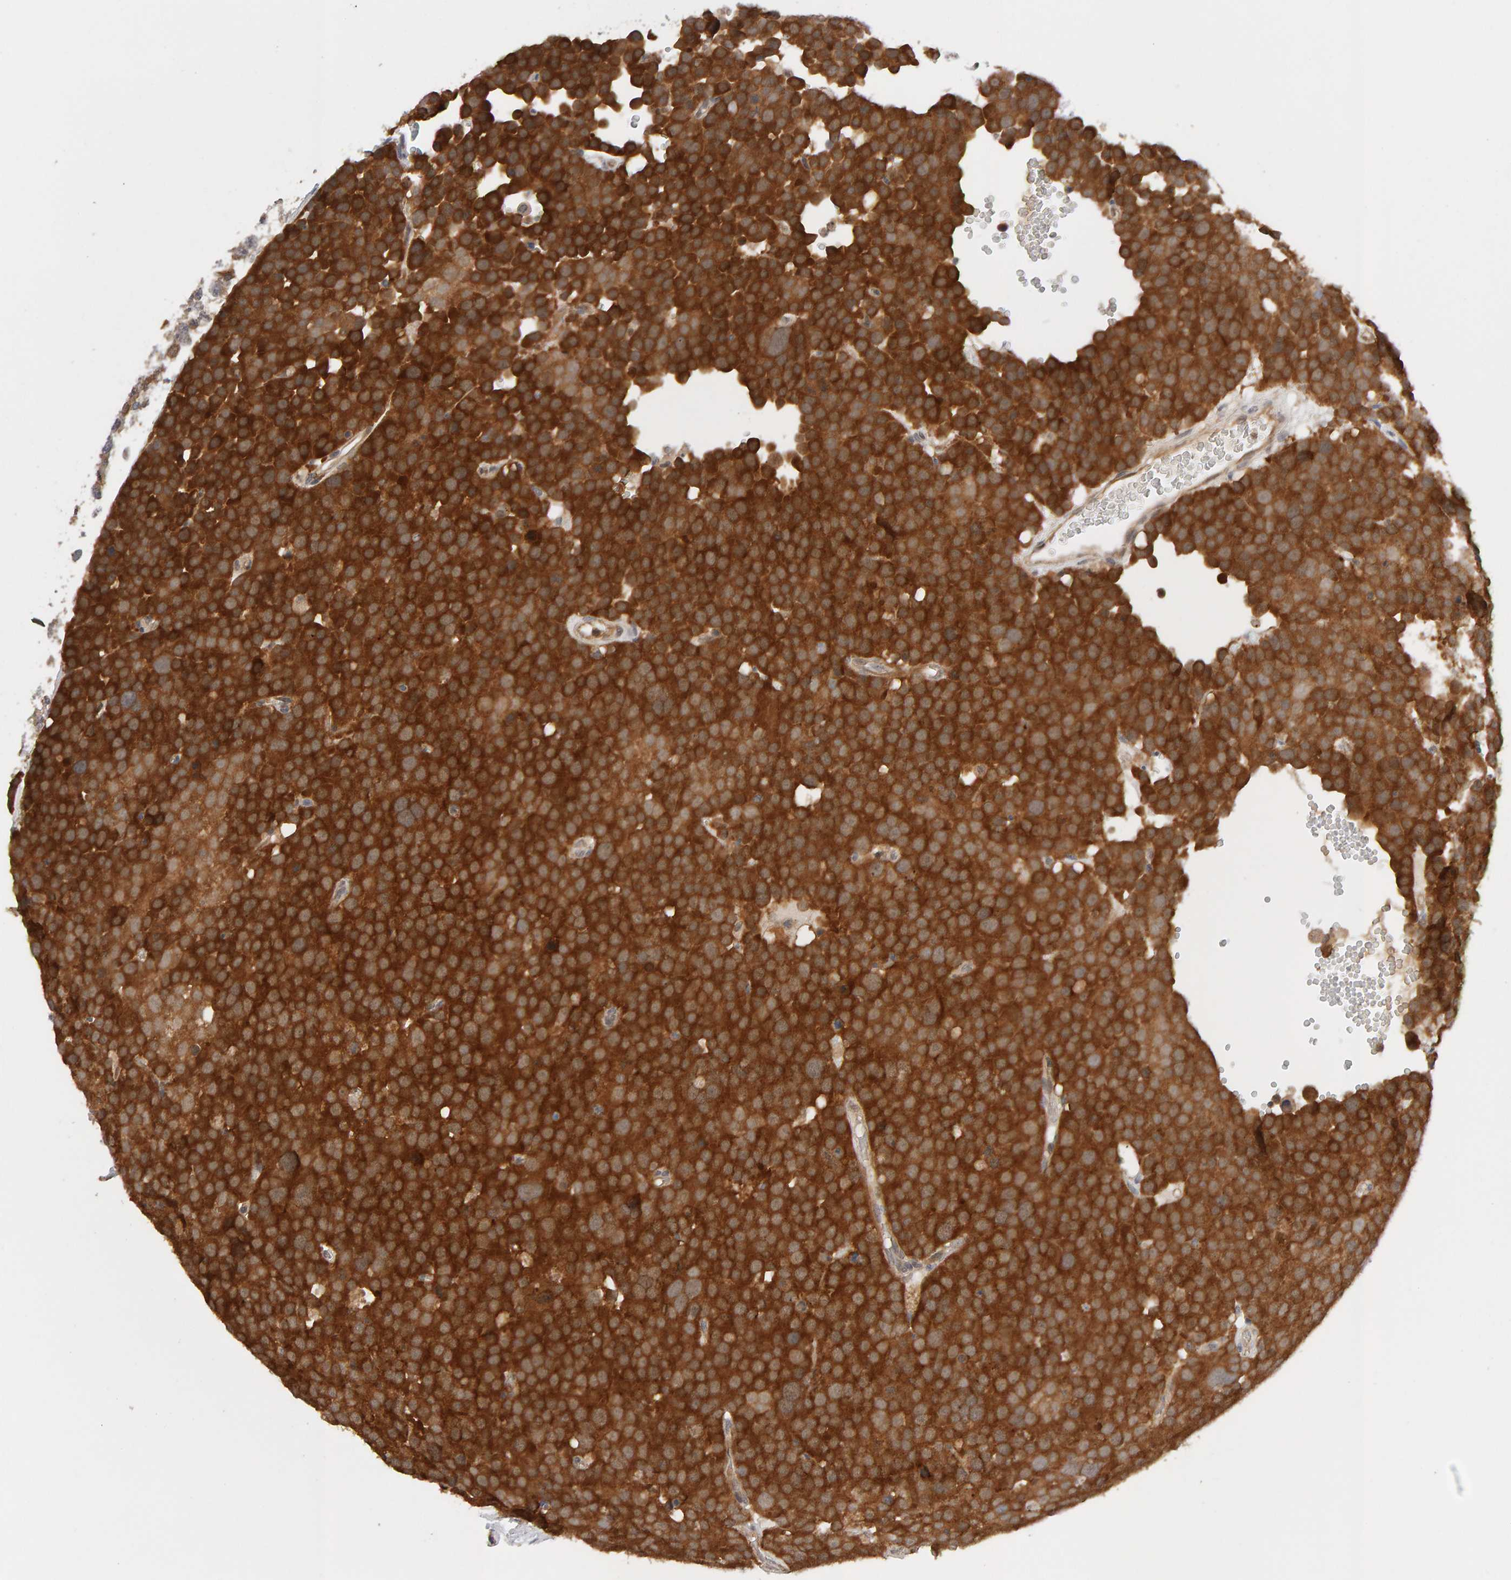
{"staining": {"intensity": "strong", "quantity": ">75%", "location": "cytoplasmic/membranous"}, "tissue": "testis cancer", "cell_type": "Tumor cells", "image_type": "cancer", "snomed": [{"axis": "morphology", "description": "Seminoma, NOS"}, {"axis": "topography", "description": "Testis"}], "caption": "This is a histology image of IHC staining of testis cancer, which shows strong expression in the cytoplasmic/membranous of tumor cells.", "gene": "DNAJC7", "patient": {"sex": "male", "age": 71}}